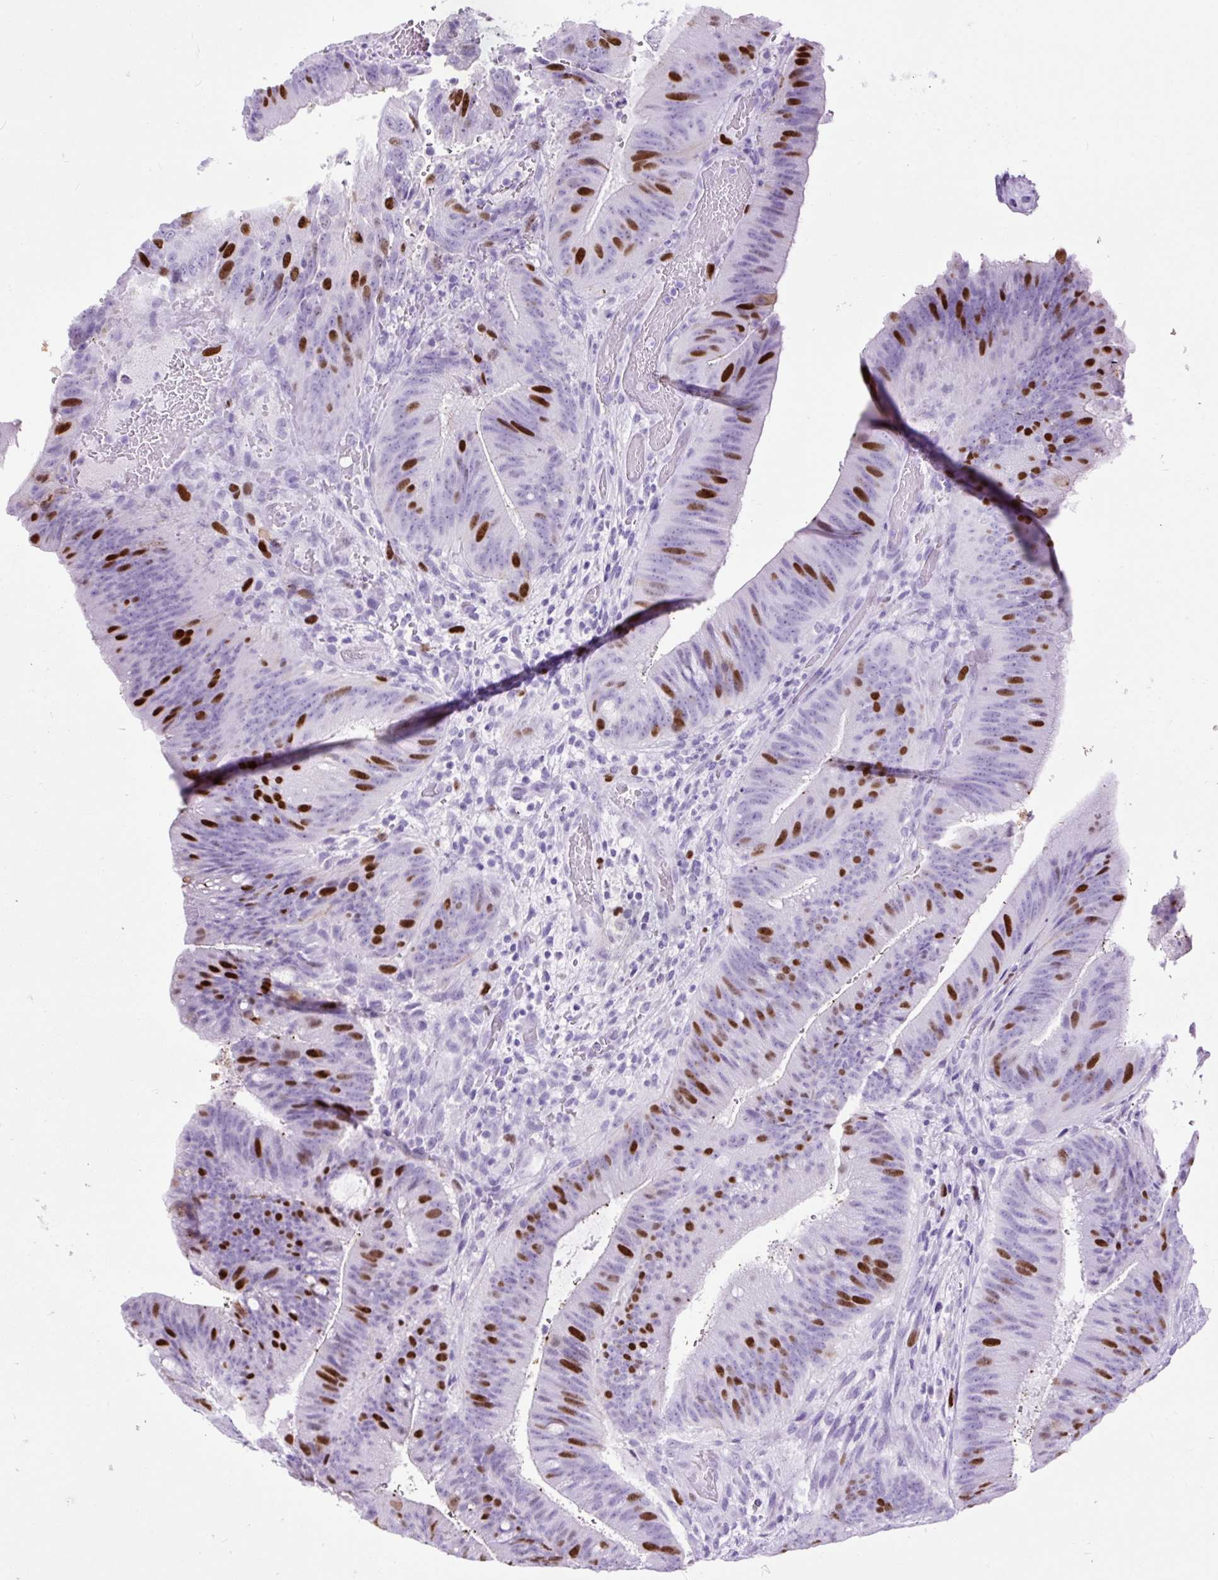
{"staining": {"intensity": "strong", "quantity": "<25%", "location": "nuclear"}, "tissue": "colorectal cancer", "cell_type": "Tumor cells", "image_type": "cancer", "snomed": [{"axis": "morphology", "description": "Adenocarcinoma, NOS"}, {"axis": "topography", "description": "Colon"}], "caption": "Colorectal cancer (adenocarcinoma) stained with DAB IHC exhibits medium levels of strong nuclear positivity in approximately <25% of tumor cells.", "gene": "RACGAP1", "patient": {"sex": "female", "age": 43}}